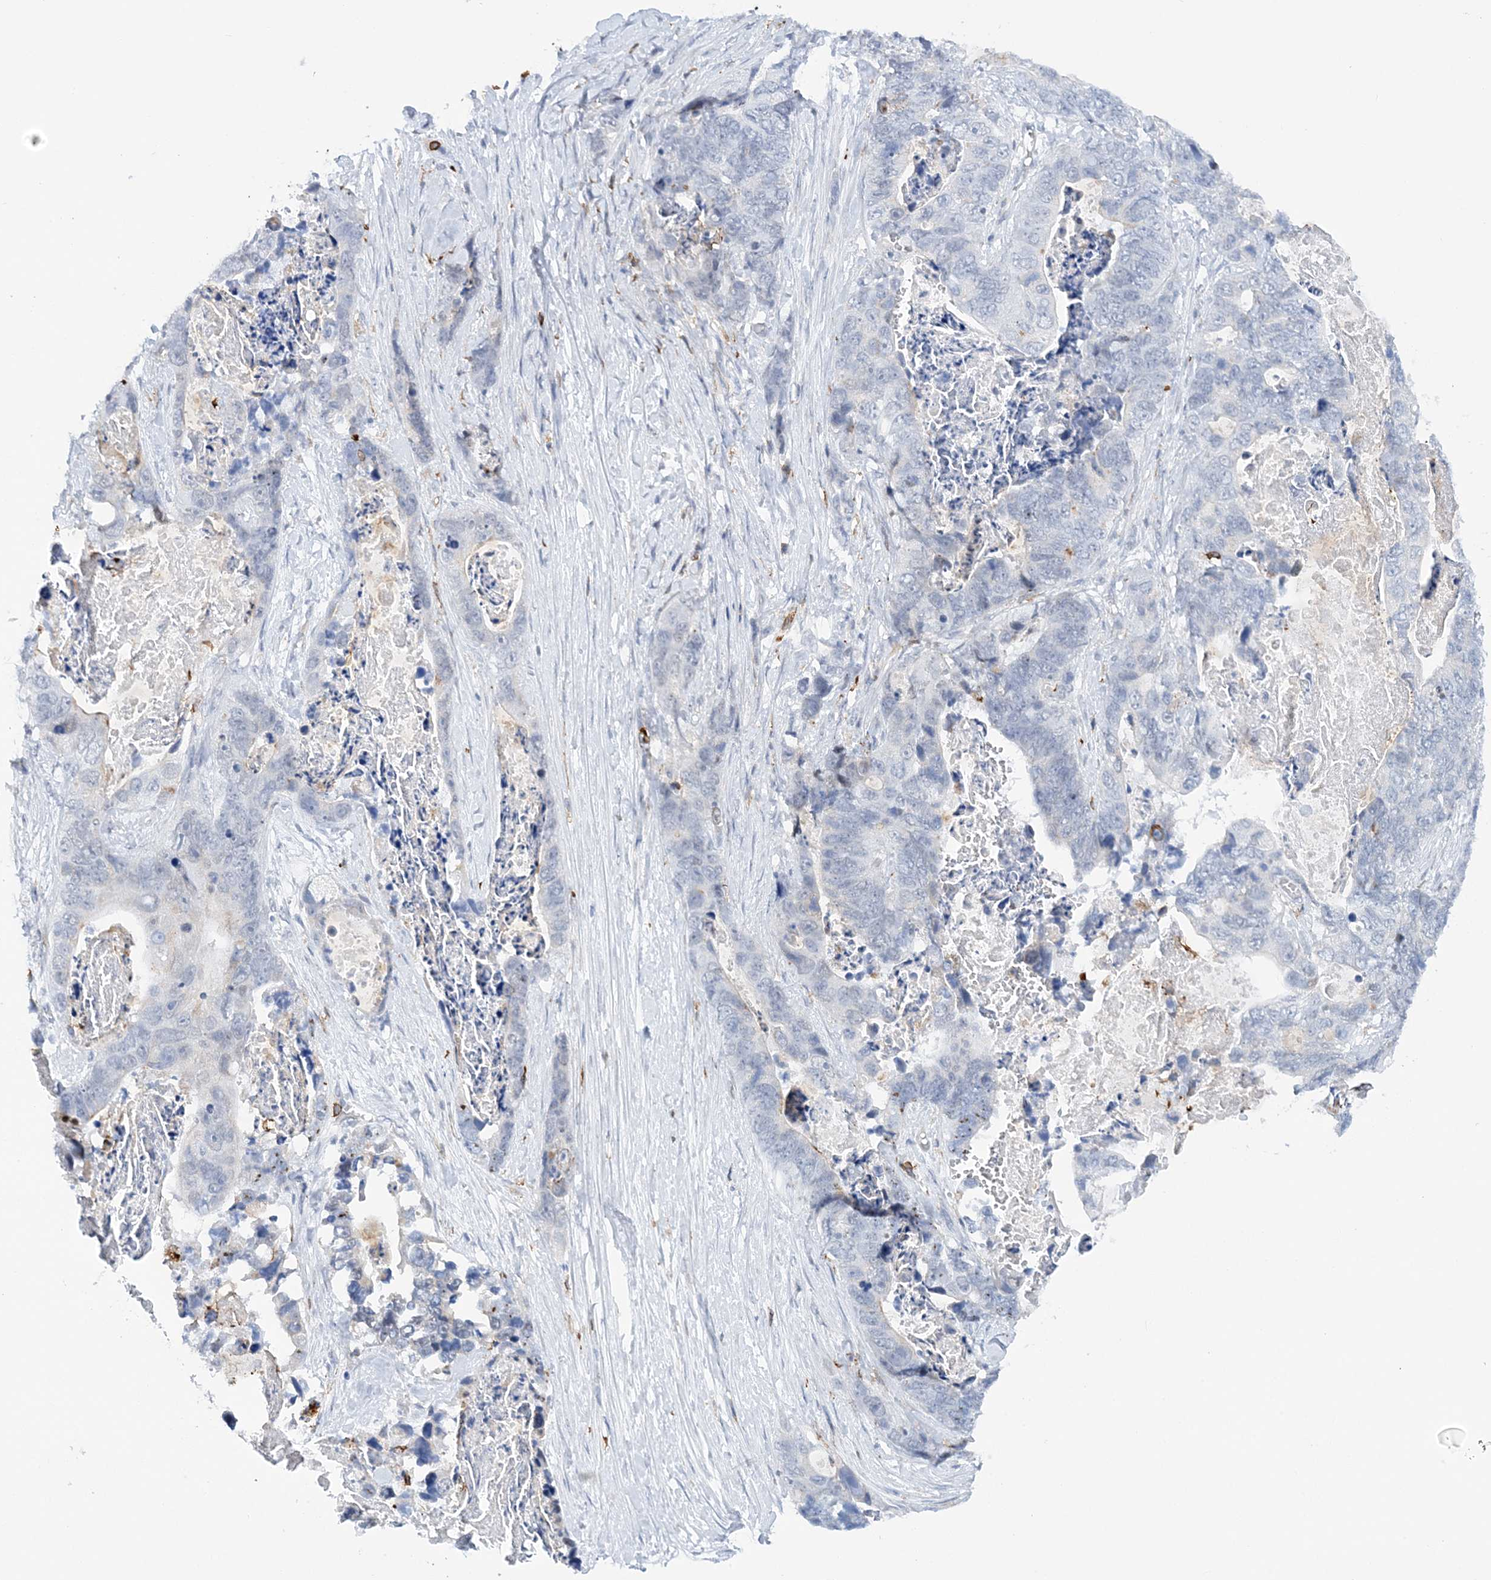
{"staining": {"intensity": "negative", "quantity": "none", "location": "none"}, "tissue": "stomach cancer", "cell_type": "Tumor cells", "image_type": "cancer", "snomed": [{"axis": "morphology", "description": "Adenocarcinoma, NOS"}, {"axis": "topography", "description": "Stomach"}], "caption": "Immunohistochemistry (IHC) of human stomach cancer (adenocarcinoma) displays no positivity in tumor cells. Nuclei are stained in blue.", "gene": "PRMT9", "patient": {"sex": "female", "age": 89}}